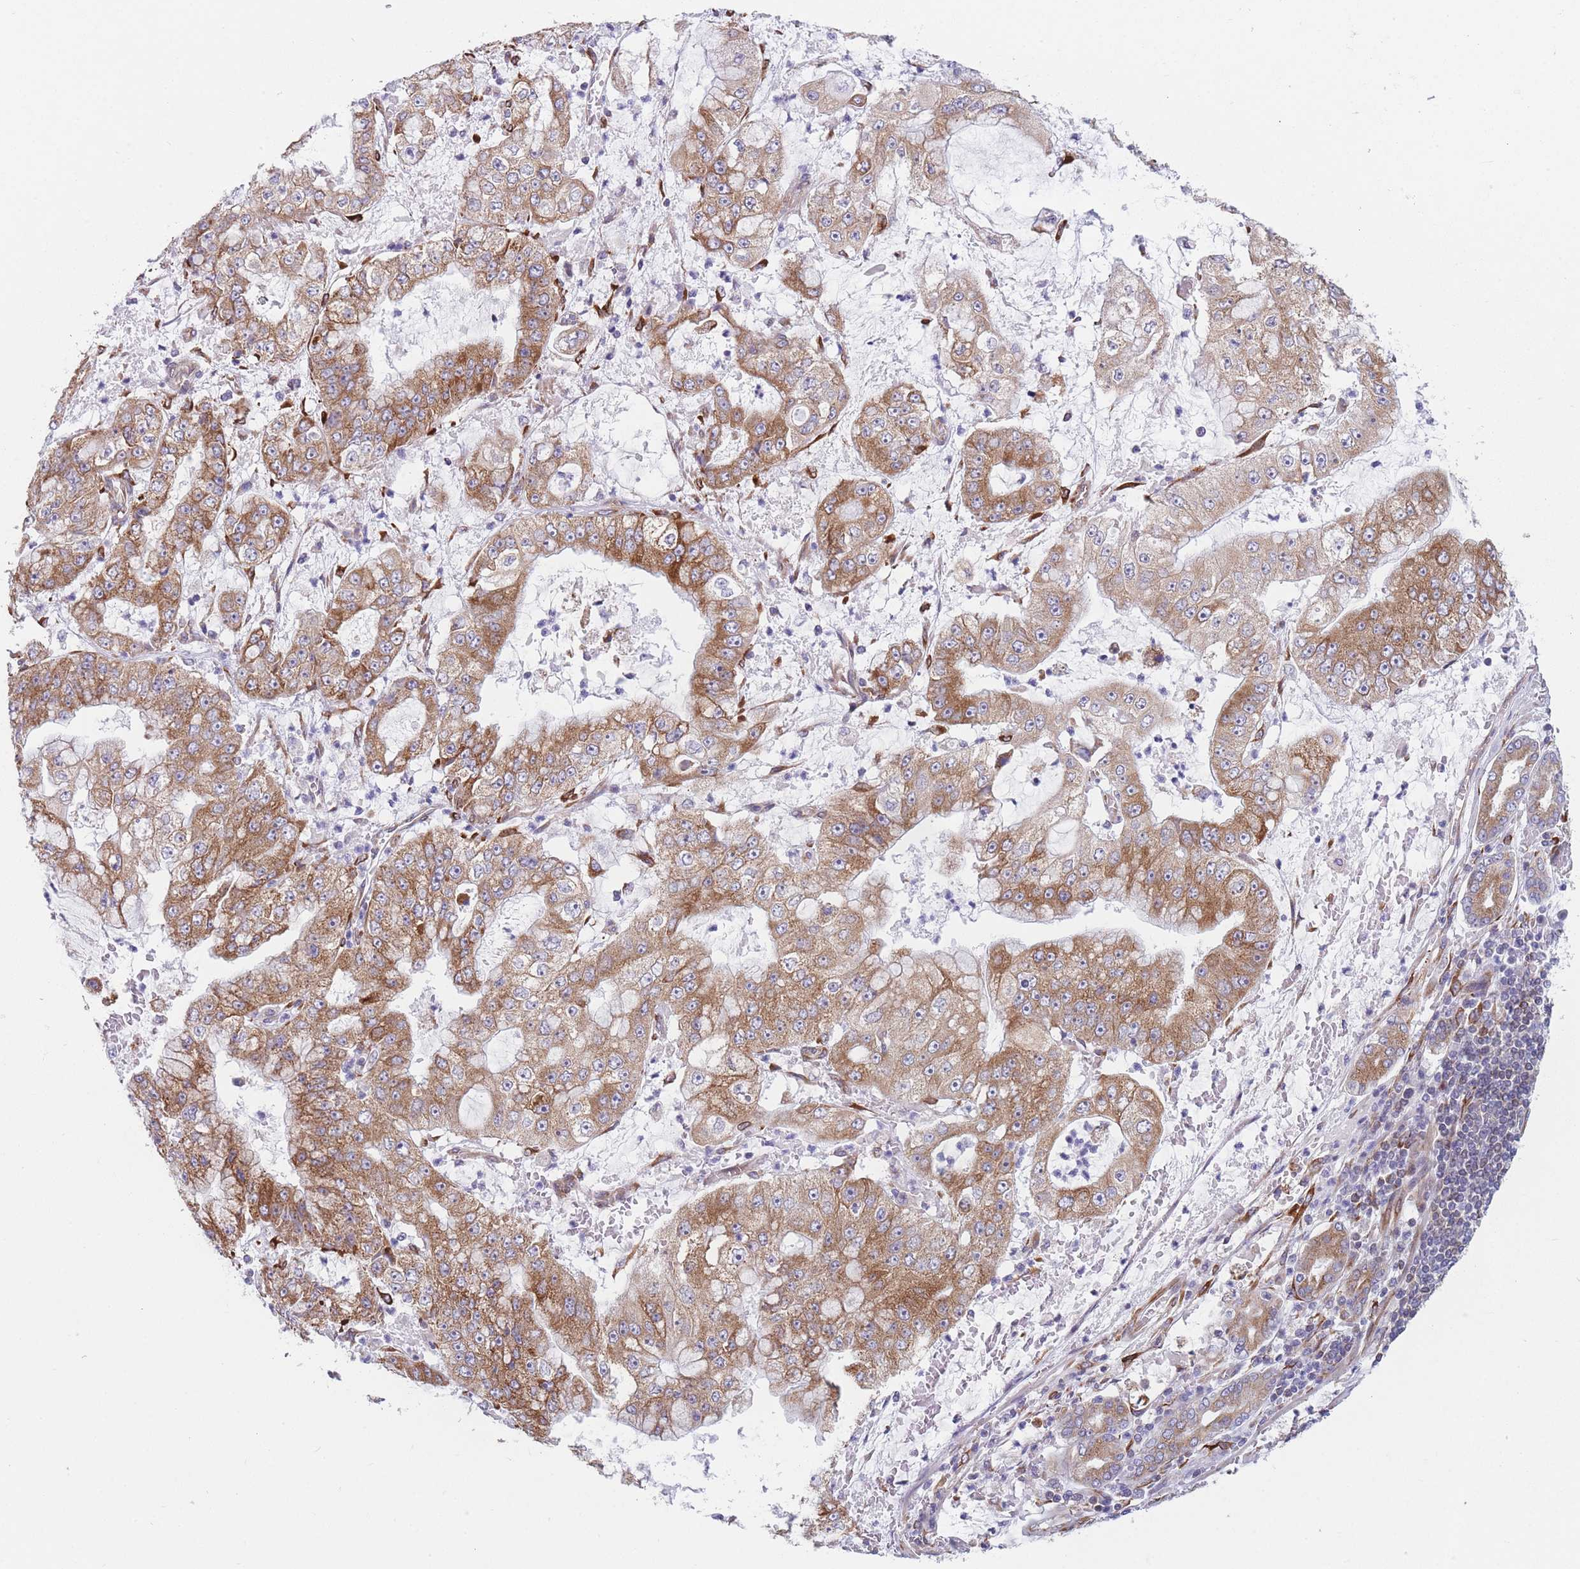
{"staining": {"intensity": "moderate", "quantity": ">75%", "location": "cytoplasmic/membranous"}, "tissue": "stomach cancer", "cell_type": "Tumor cells", "image_type": "cancer", "snomed": [{"axis": "morphology", "description": "Adenocarcinoma, NOS"}, {"axis": "topography", "description": "Stomach"}], "caption": "Immunohistochemistry micrograph of neoplastic tissue: adenocarcinoma (stomach) stained using immunohistochemistry (IHC) displays medium levels of moderate protein expression localized specifically in the cytoplasmic/membranous of tumor cells, appearing as a cytoplasmic/membranous brown color.", "gene": "AK9", "patient": {"sex": "male", "age": 76}}